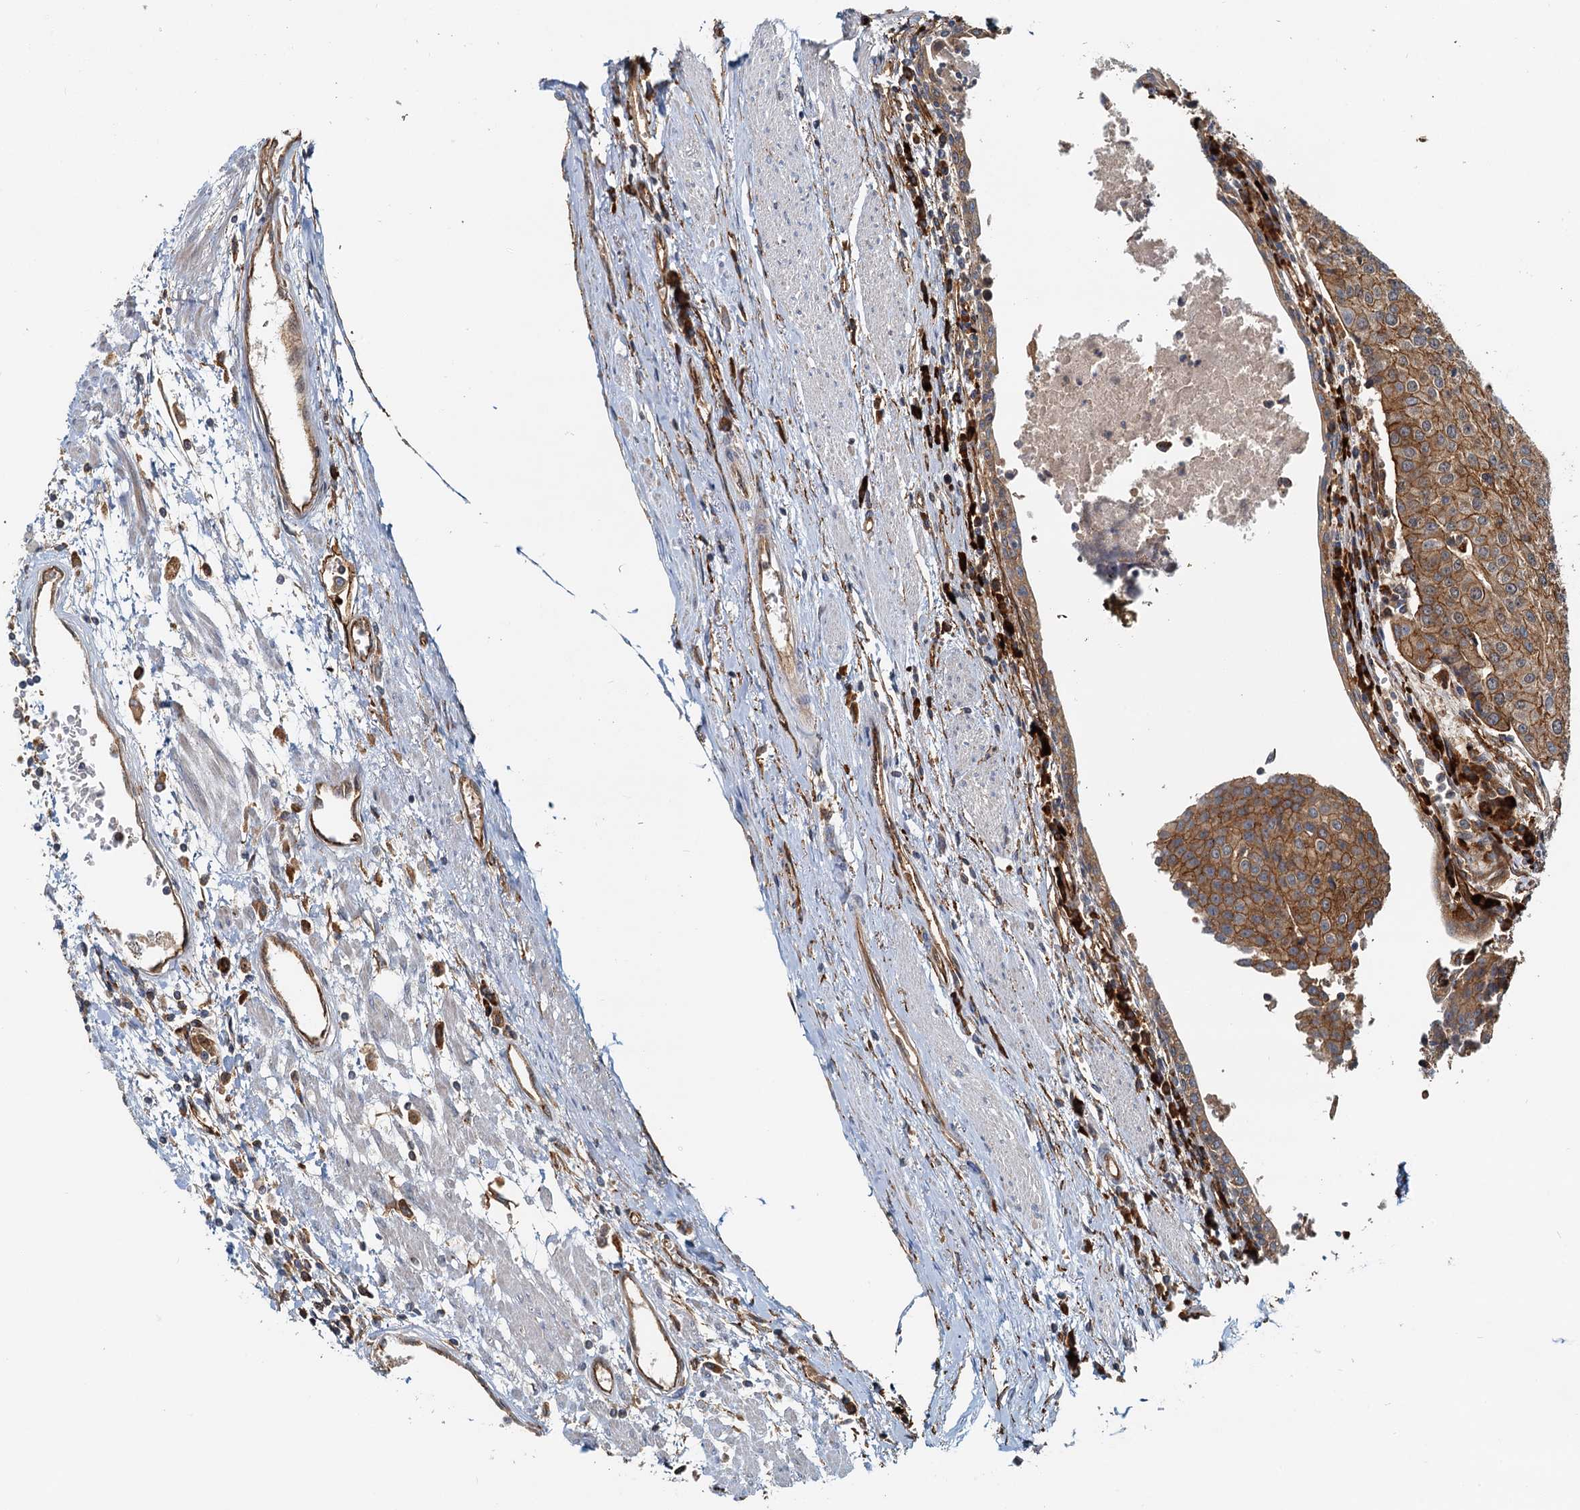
{"staining": {"intensity": "moderate", "quantity": ">75%", "location": "cytoplasmic/membranous"}, "tissue": "urothelial cancer", "cell_type": "Tumor cells", "image_type": "cancer", "snomed": [{"axis": "morphology", "description": "Urothelial carcinoma, High grade"}, {"axis": "topography", "description": "Urinary bladder"}], "caption": "DAB immunohistochemical staining of human urothelial cancer displays moderate cytoplasmic/membranous protein positivity in about >75% of tumor cells. (brown staining indicates protein expression, while blue staining denotes nuclei).", "gene": "NIPAL3", "patient": {"sex": "female", "age": 85}}